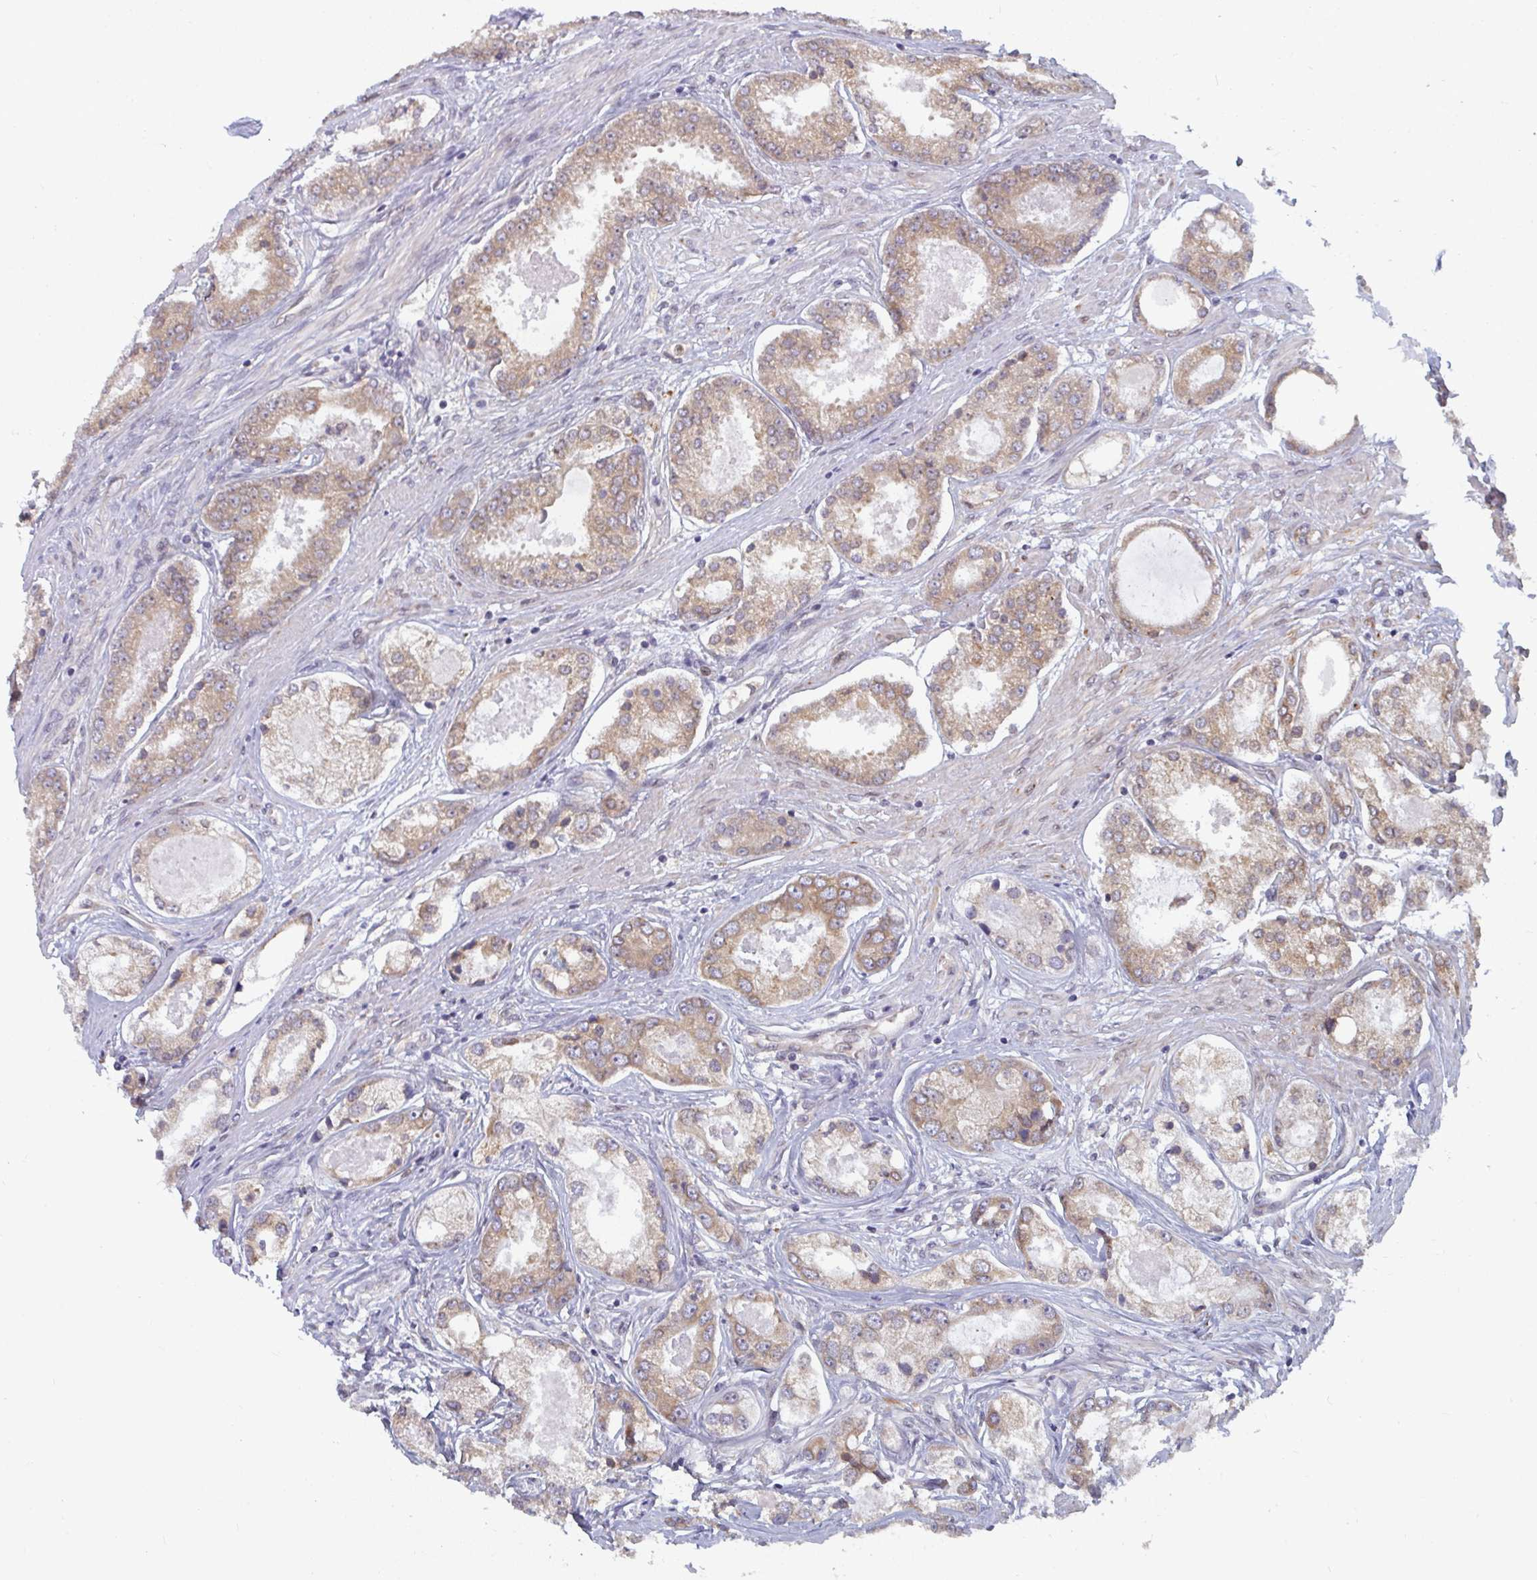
{"staining": {"intensity": "moderate", "quantity": ">75%", "location": "cytoplasmic/membranous"}, "tissue": "prostate cancer", "cell_type": "Tumor cells", "image_type": "cancer", "snomed": [{"axis": "morphology", "description": "Adenocarcinoma, Low grade"}, {"axis": "topography", "description": "Prostate"}], "caption": "Prostate low-grade adenocarcinoma stained for a protein exhibits moderate cytoplasmic/membranous positivity in tumor cells.", "gene": "LYSMD4", "patient": {"sex": "male", "age": 68}}